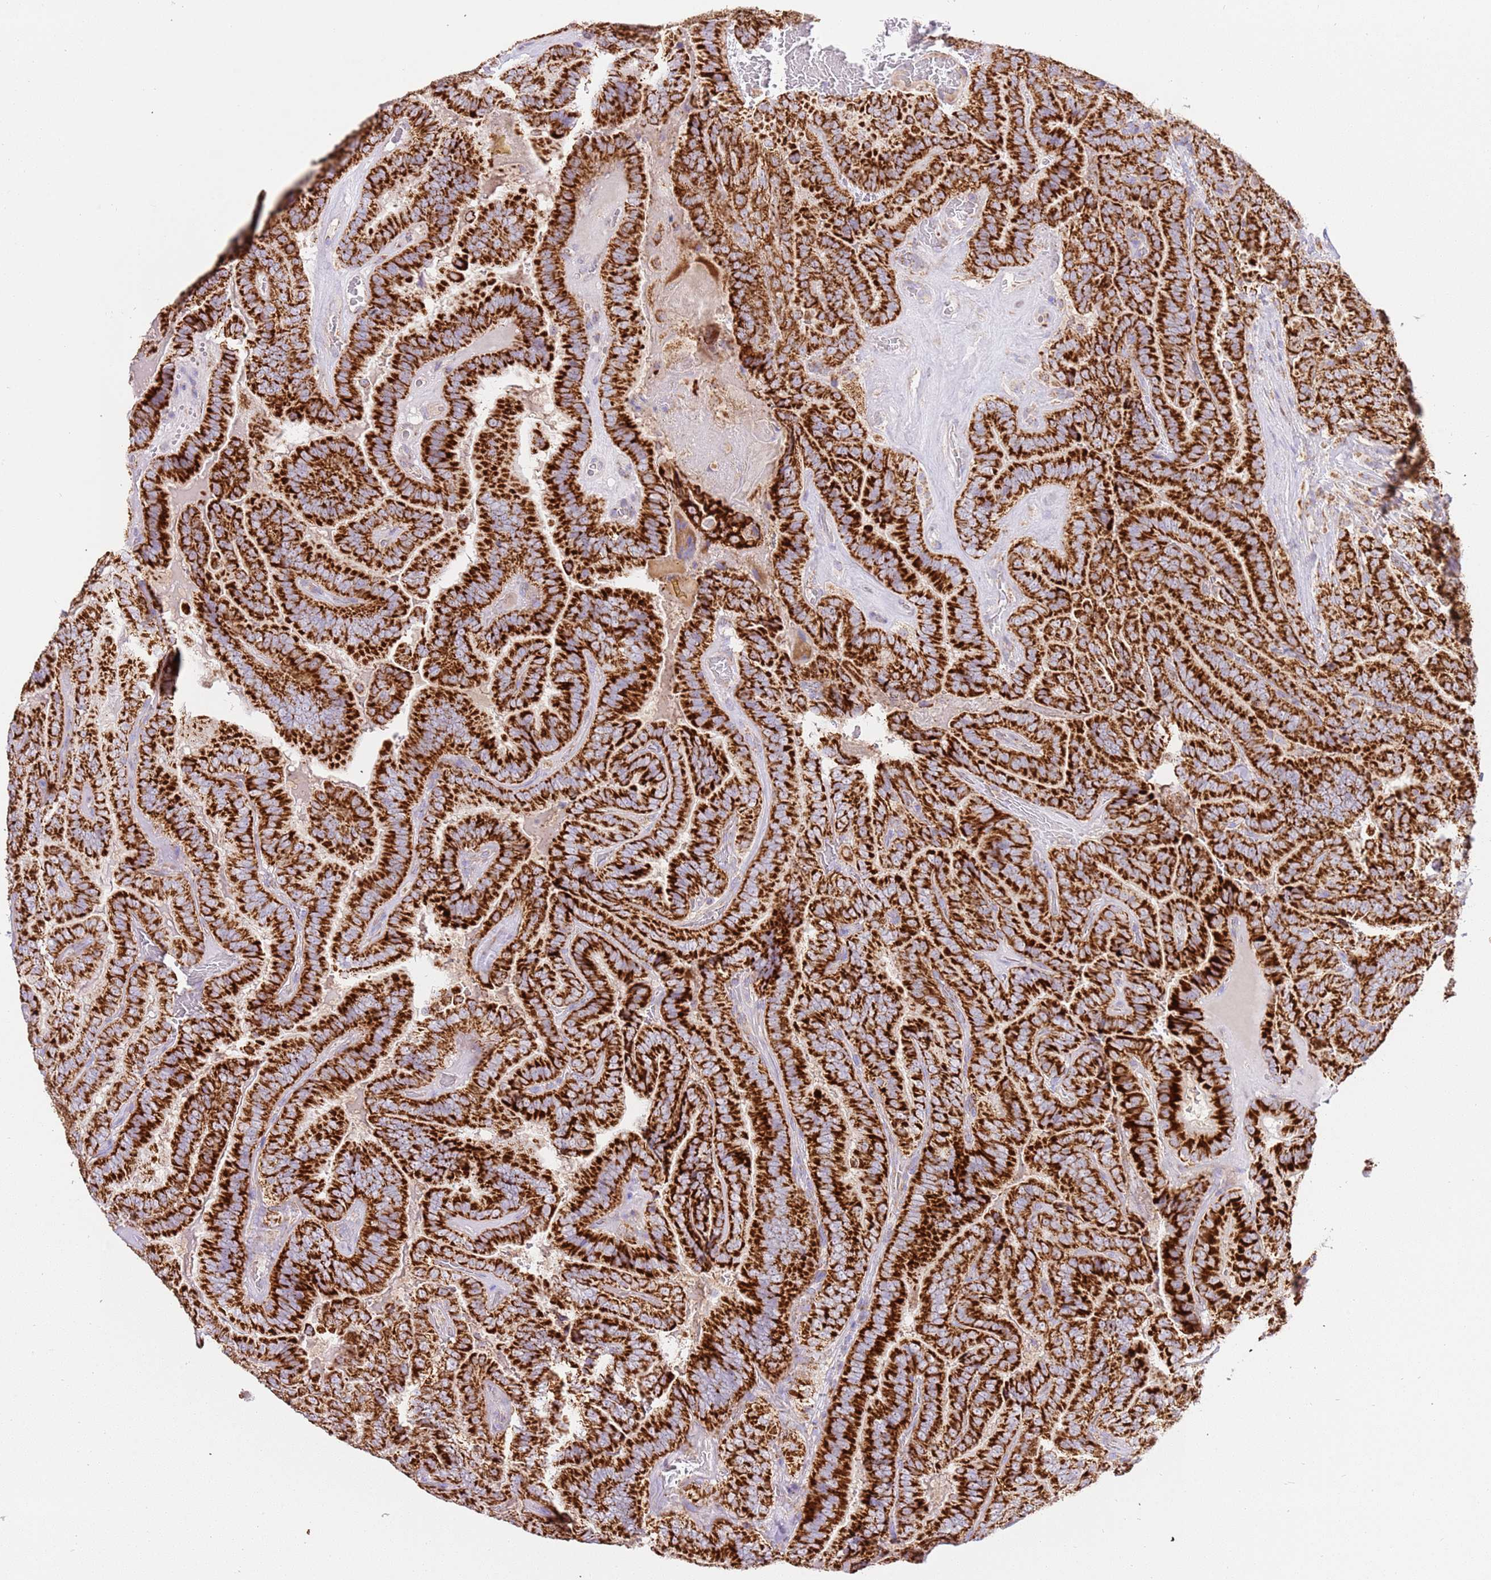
{"staining": {"intensity": "strong", "quantity": ">75%", "location": "cytoplasmic/membranous"}, "tissue": "thyroid cancer", "cell_type": "Tumor cells", "image_type": "cancer", "snomed": [{"axis": "morphology", "description": "Papillary adenocarcinoma, NOS"}, {"axis": "topography", "description": "Thyroid gland"}], "caption": "This is a micrograph of immunohistochemistry (IHC) staining of thyroid cancer, which shows strong staining in the cytoplasmic/membranous of tumor cells.", "gene": "ZBTB39", "patient": {"sex": "male", "age": 61}}